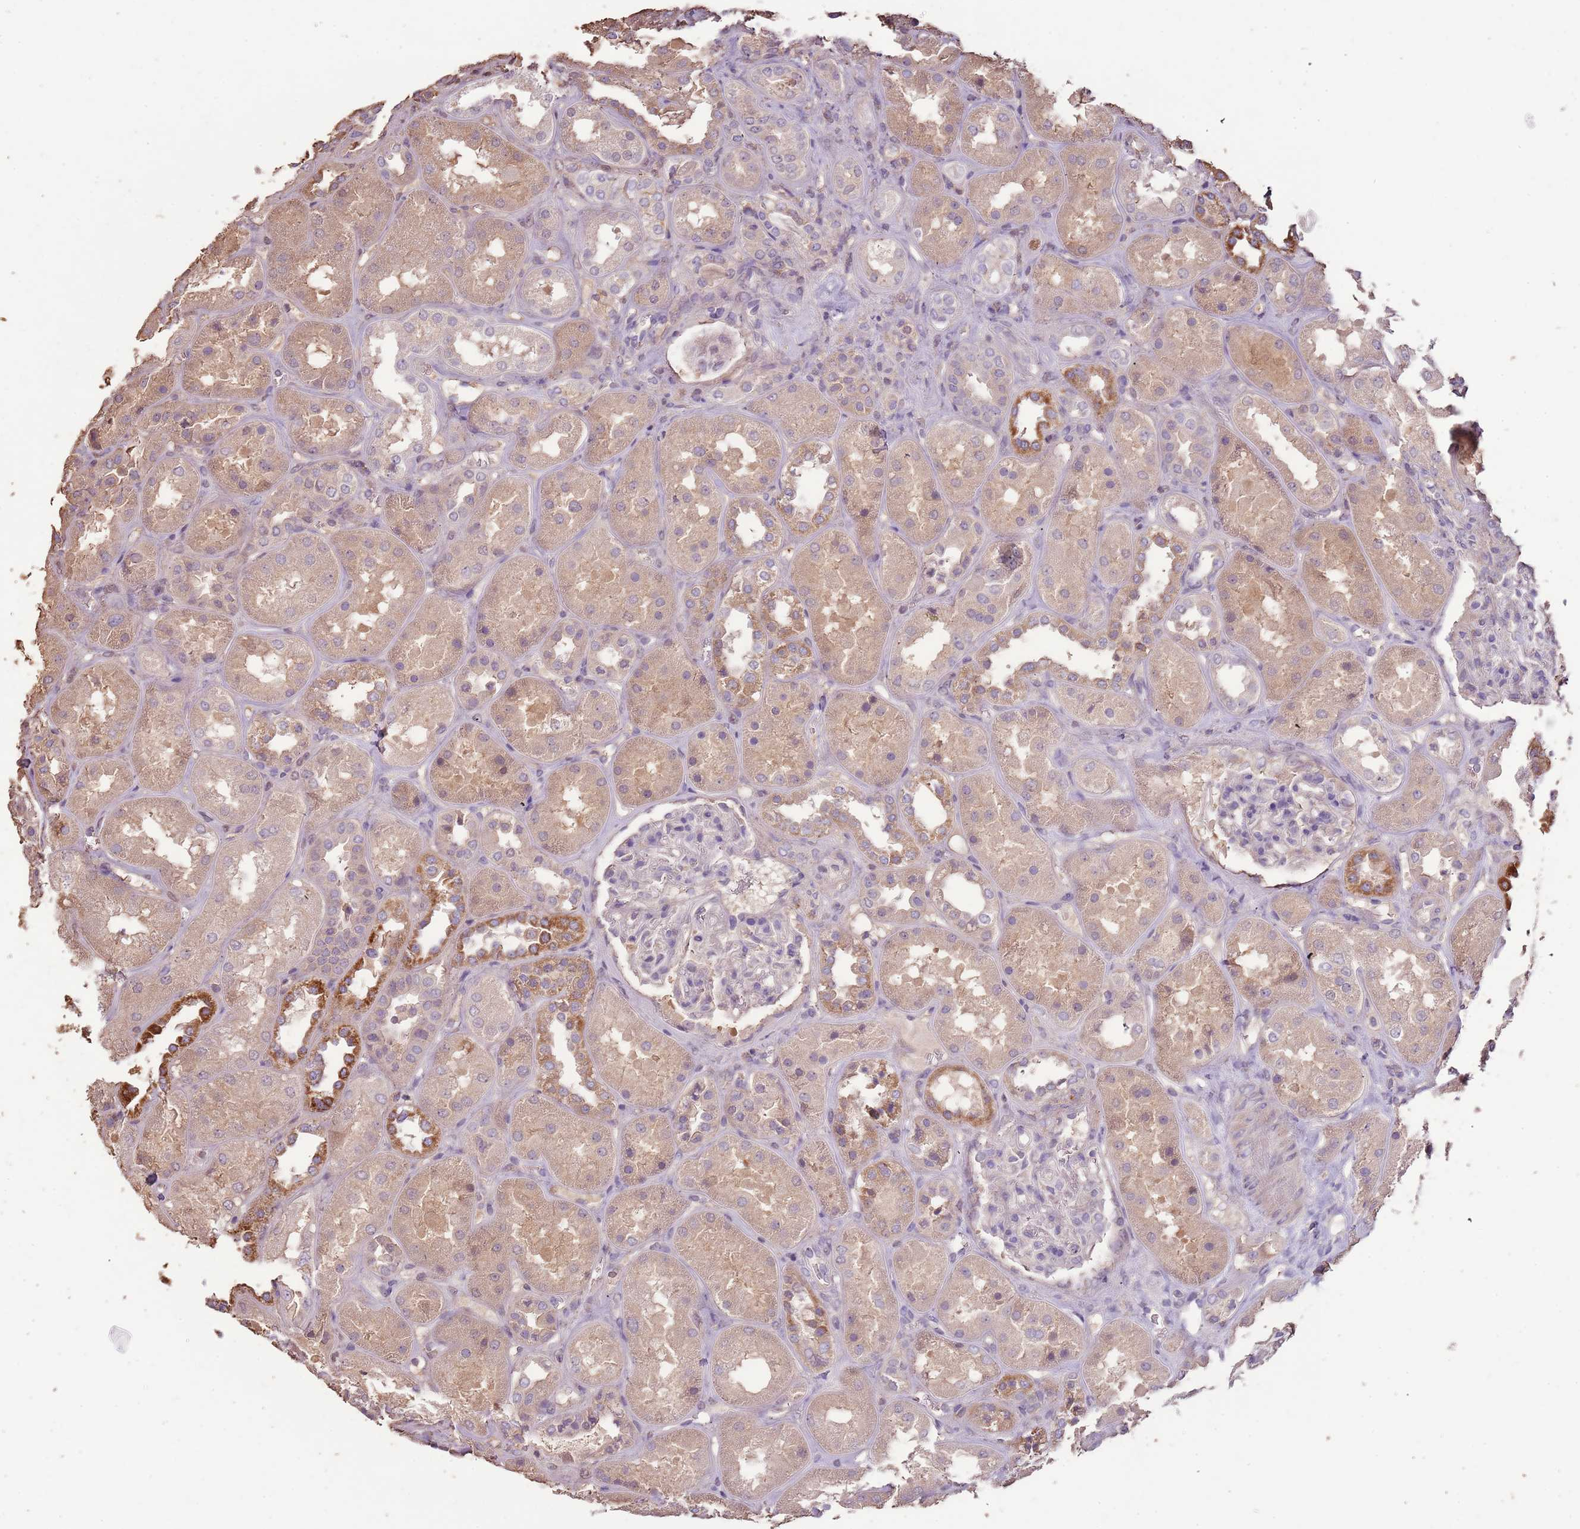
{"staining": {"intensity": "negative", "quantity": "none", "location": "none"}, "tissue": "kidney", "cell_type": "Cells in glomeruli", "image_type": "normal", "snomed": [{"axis": "morphology", "description": "Normal tissue, NOS"}, {"axis": "topography", "description": "Kidney"}], "caption": "Immunohistochemistry (IHC) photomicrograph of benign kidney: human kidney stained with DAB (3,3'-diaminobenzidine) reveals no significant protein staining in cells in glomeruli. The staining was performed using DAB (3,3'-diaminobenzidine) to visualize the protein expression in brown, while the nuclei were stained in blue with hematoxylin (Magnification: 20x).", "gene": "FECH", "patient": {"sex": "male", "age": 70}}